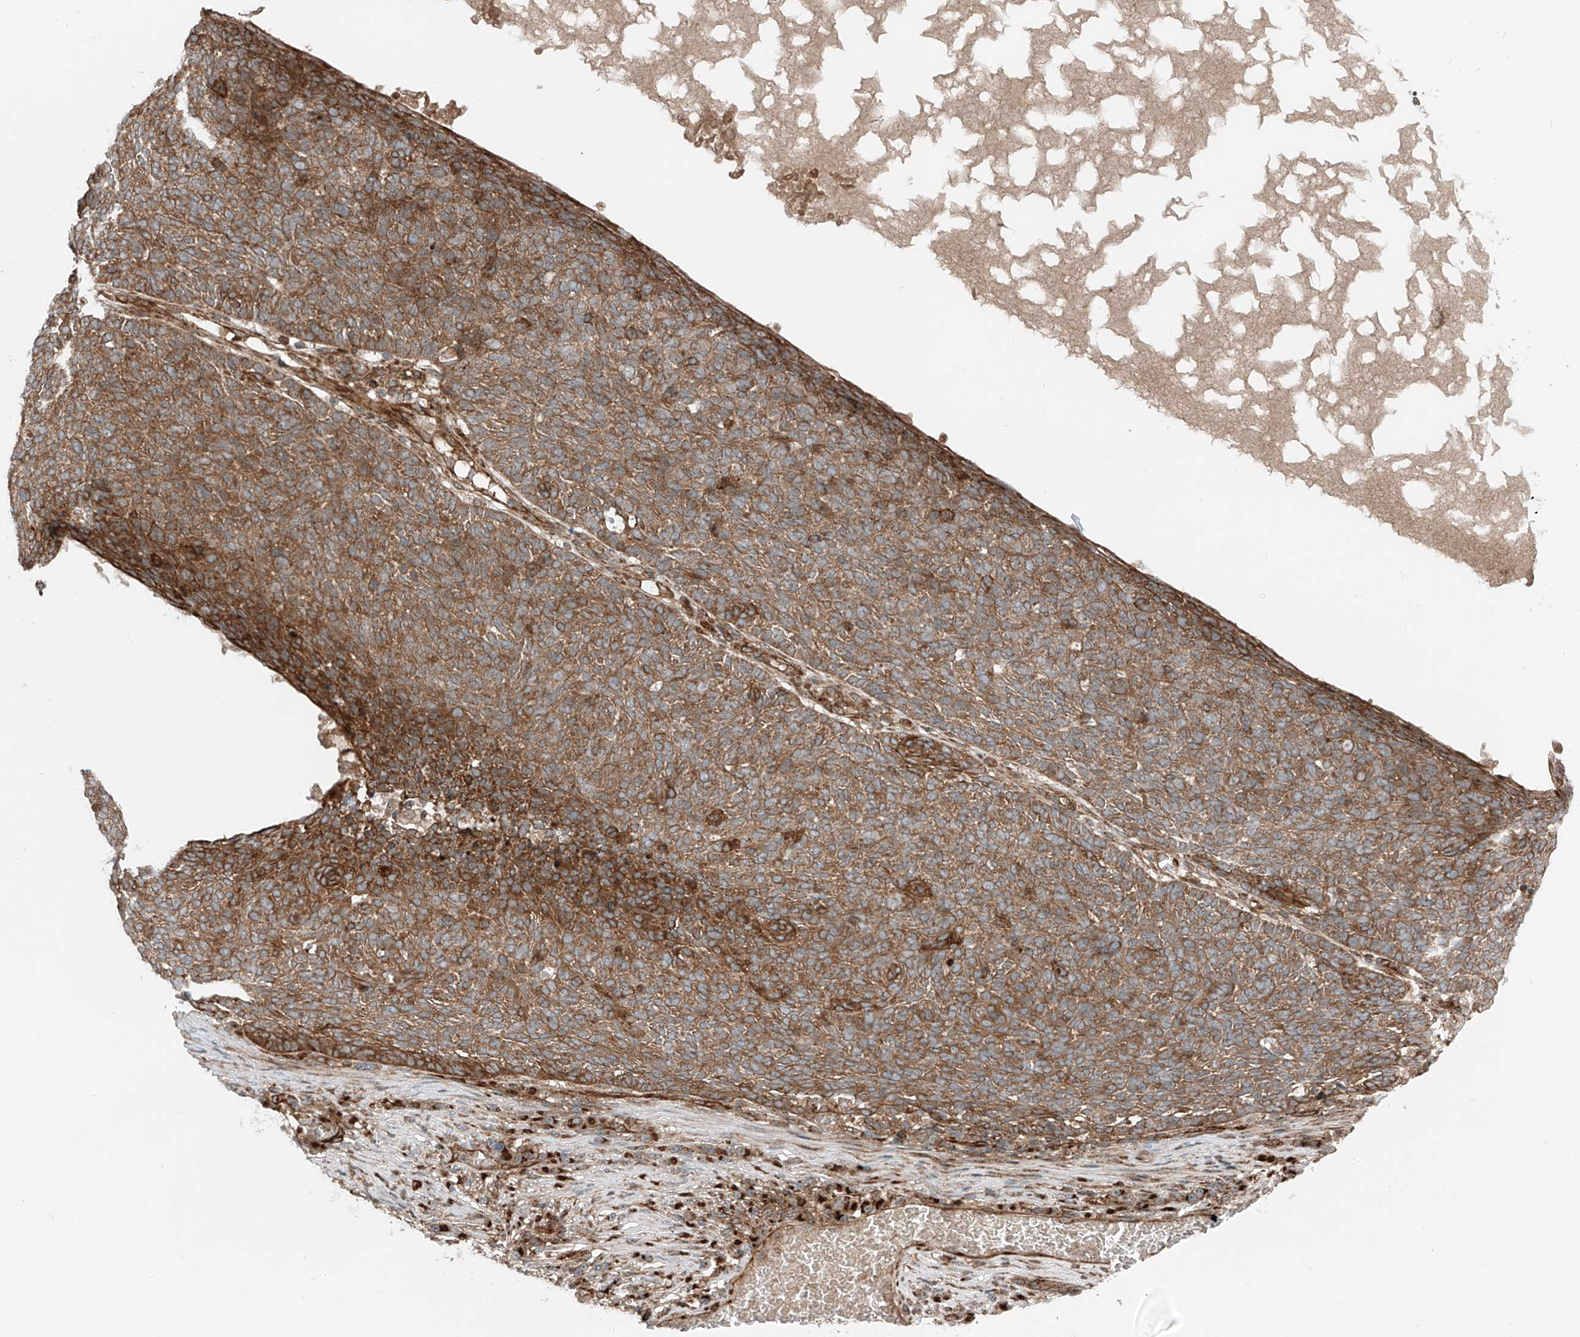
{"staining": {"intensity": "moderate", "quantity": ">75%", "location": "cytoplasmic/membranous"}, "tissue": "skin cancer", "cell_type": "Tumor cells", "image_type": "cancer", "snomed": [{"axis": "morphology", "description": "Squamous cell carcinoma, NOS"}, {"axis": "topography", "description": "Skin"}], "caption": "Immunohistochemical staining of skin cancer shows medium levels of moderate cytoplasmic/membranous expression in approximately >75% of tumor cells.", "gene": "USP48", "patient": {"sex": "female", "age": 90}}